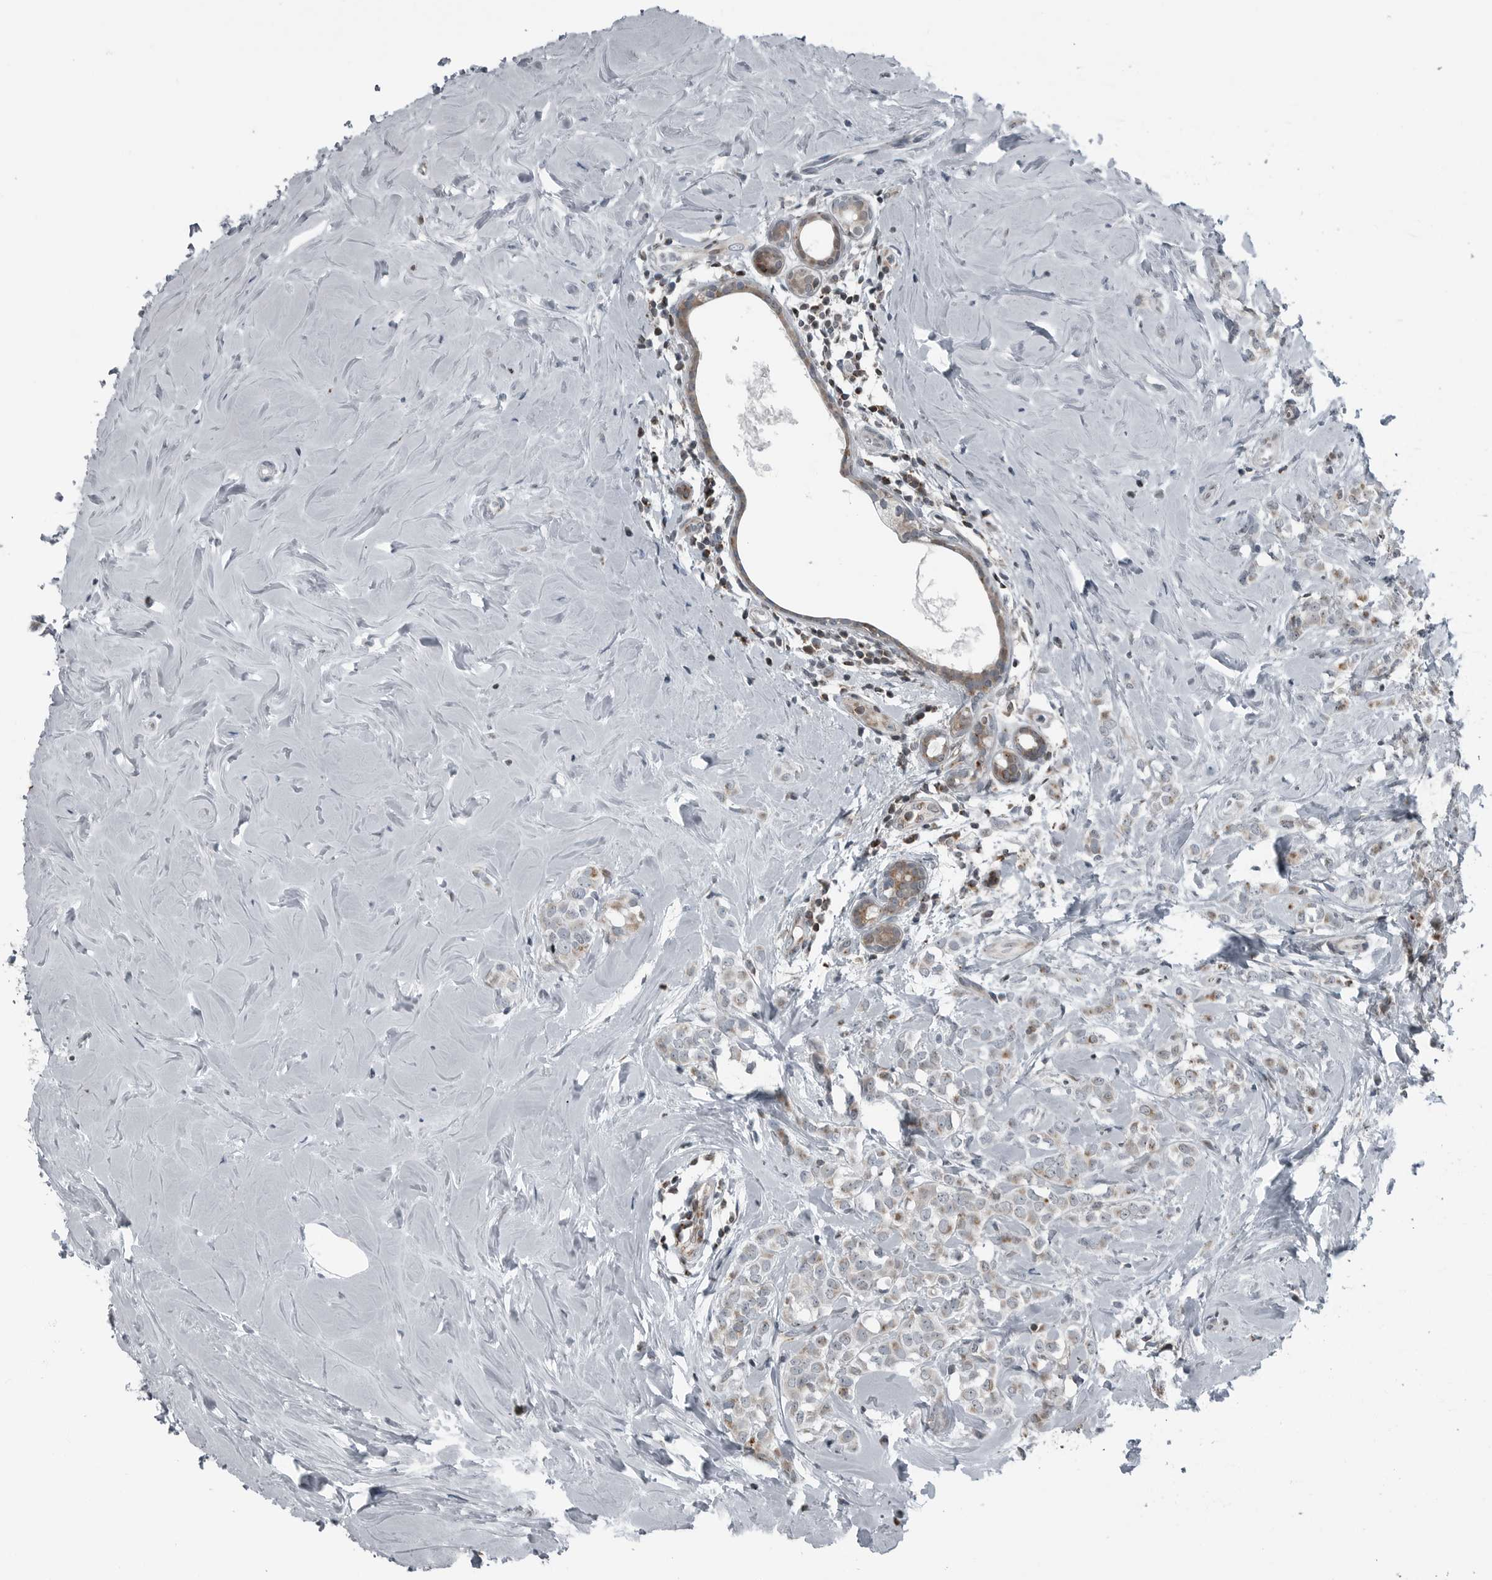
{"staining": {"intensity": "weak", "quantity": "25%-75%", "location": "cytoplasmic/membranous"}, "tissue": "breast cancer", "cell_type": "Tumor cells", "image_type": "cancer", "snomed": [{"axis": "morphology", "description": "Lobular carcinoma"}, {"axis": "topography", "description": "Breast"}], "caption": "Breast lobular carcinoma tissue demonstrates weak cytoplasmic/membranous positivity in approximately 25%-75% of tumor cells, visualized by immunohistochemistry. The staining was performed using DAB (3,3'-diaminobenzidine) to visualize the protein expression in brown, while the nuclei were stained in blue with hematoxylin (Magnification: 20x).", "gene": "GAK", "patient": {"sex": "female", "age": 47}}